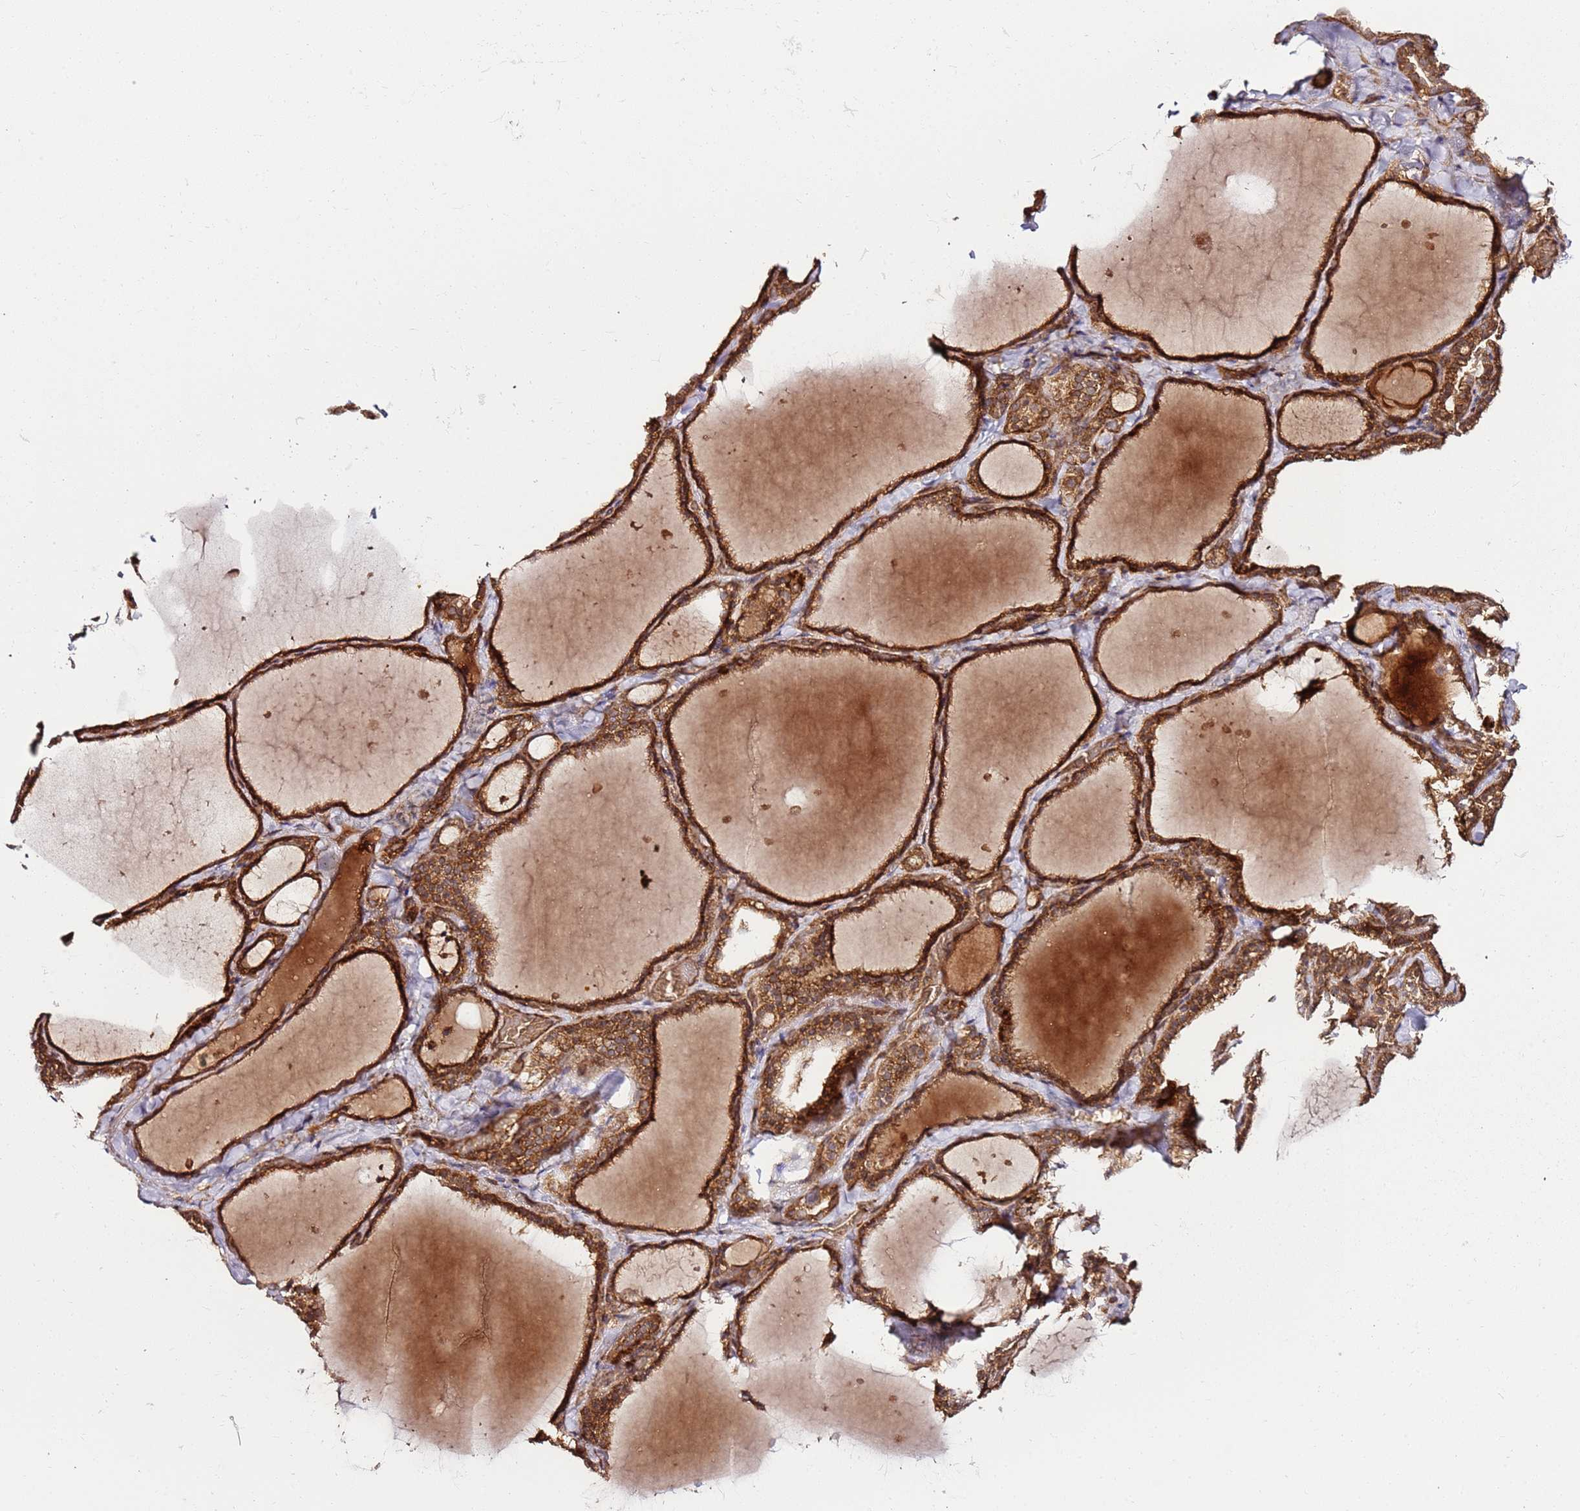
{"staining": {"intensity": "strong", "quantity": ">75%", "location": "cytoplasmic/membranous,nuclear"}, "tissue": "thyroid gland", "cell_type": "Glandular cells", "image_type": "normal", "snomed": [{"axis": "morphology", "description": "Normal tissue, NOS"}, {"axis": "topography", "description": "Thyroid gland"}], "caption": "Human thyroid gland stained for a protein (brown) displays strong cytoplasmic/membranous,nuclear positive expression in approximately >75% of glandular cells.", "gene": "TM2D2", "patient": {"sex": "female", "age": 22}}